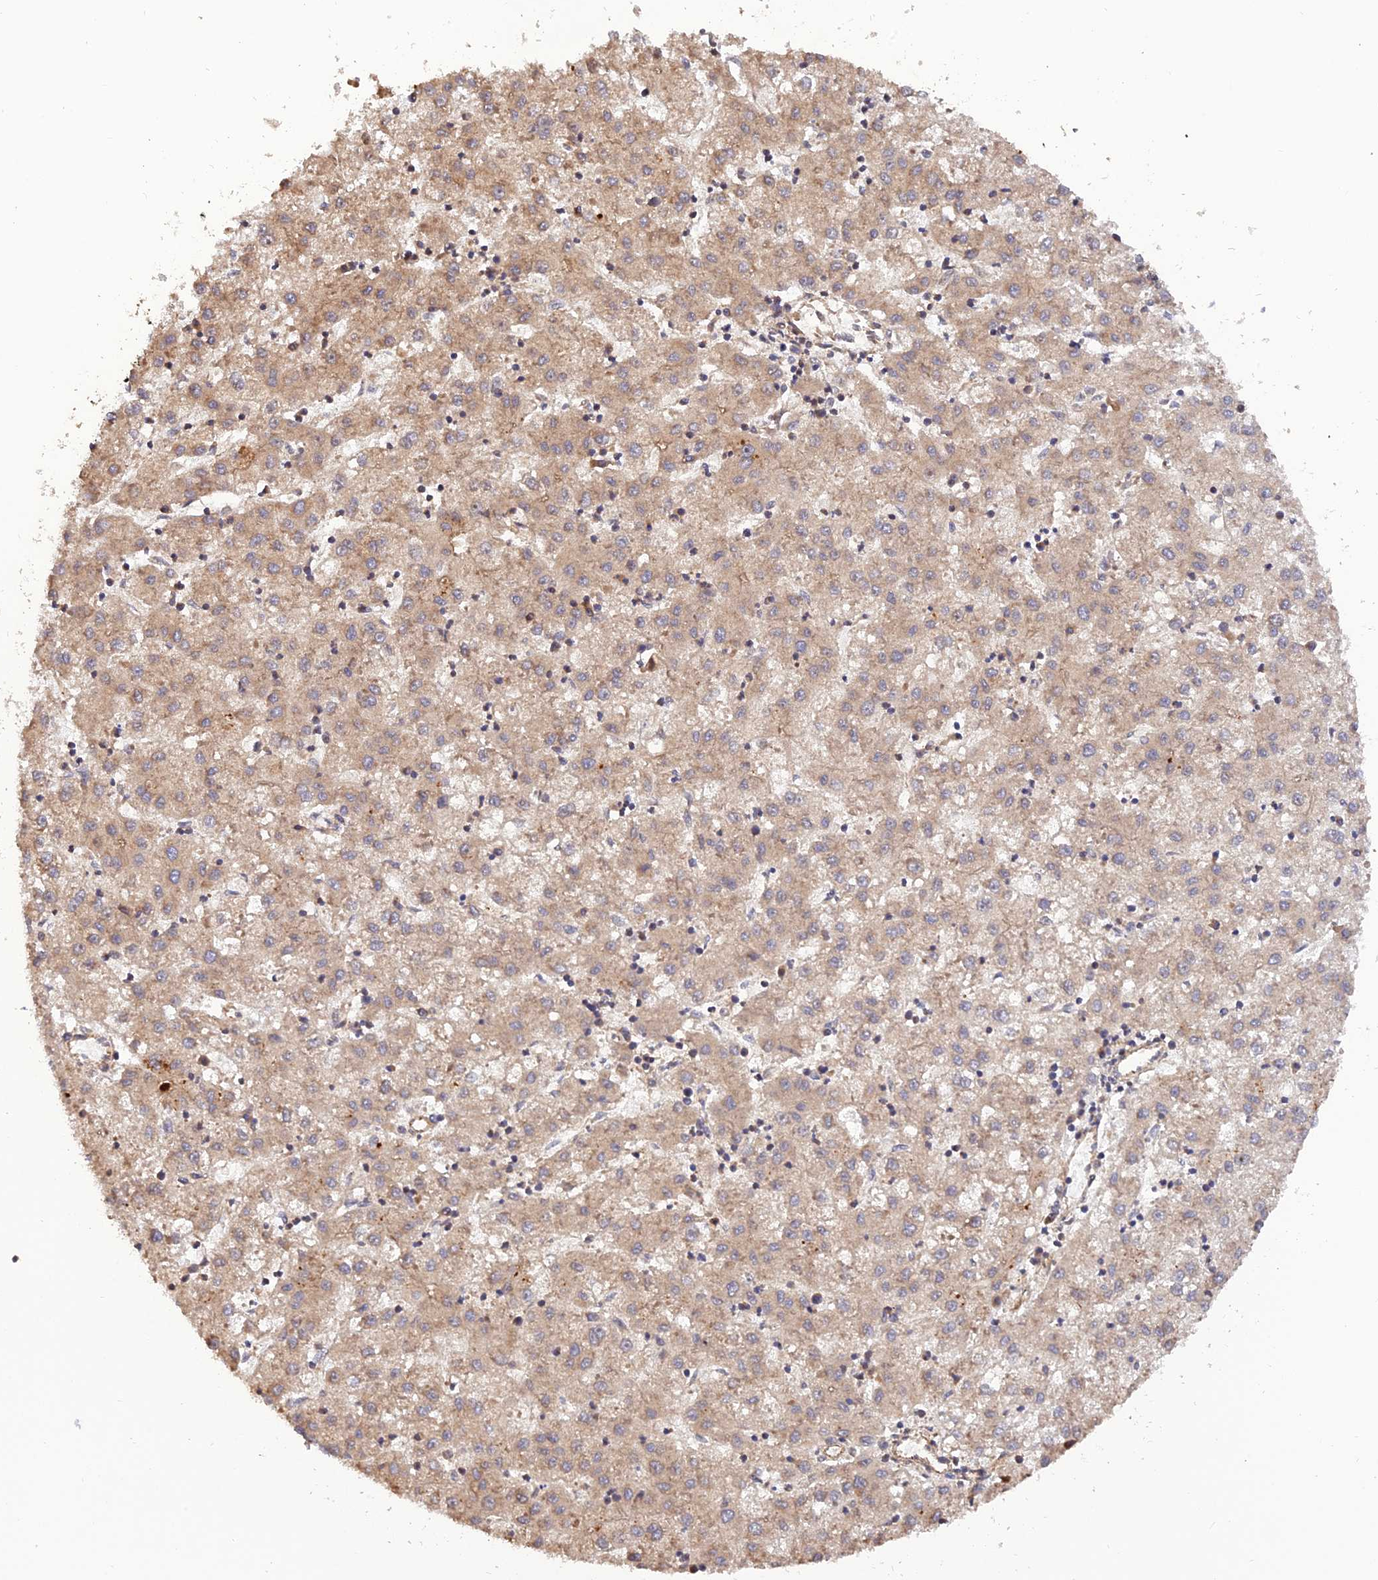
{"staining": {"intensity": "weak", "quantity": ">75%", "location": "cytoplasmic/membranous"}, "tissue": "liver cancer", "cell_type": "Tumor cells", "image_type": "cancer", "snomed": [{"axis": "morphology", "description": "Carcinoma, Hepatocellular, NOS"}, {"axis": "topography", "description": "Liver"}], "caption": "Weak cytoplasmic/membranous positivity for a protein is appreciated in approximately >75% of tumor cells of liver cancer (hepatocellular carcinoma) using immunohistochemistry.", "gene": "CREBL2", "patient": {"sex": "male", "age": 72}}